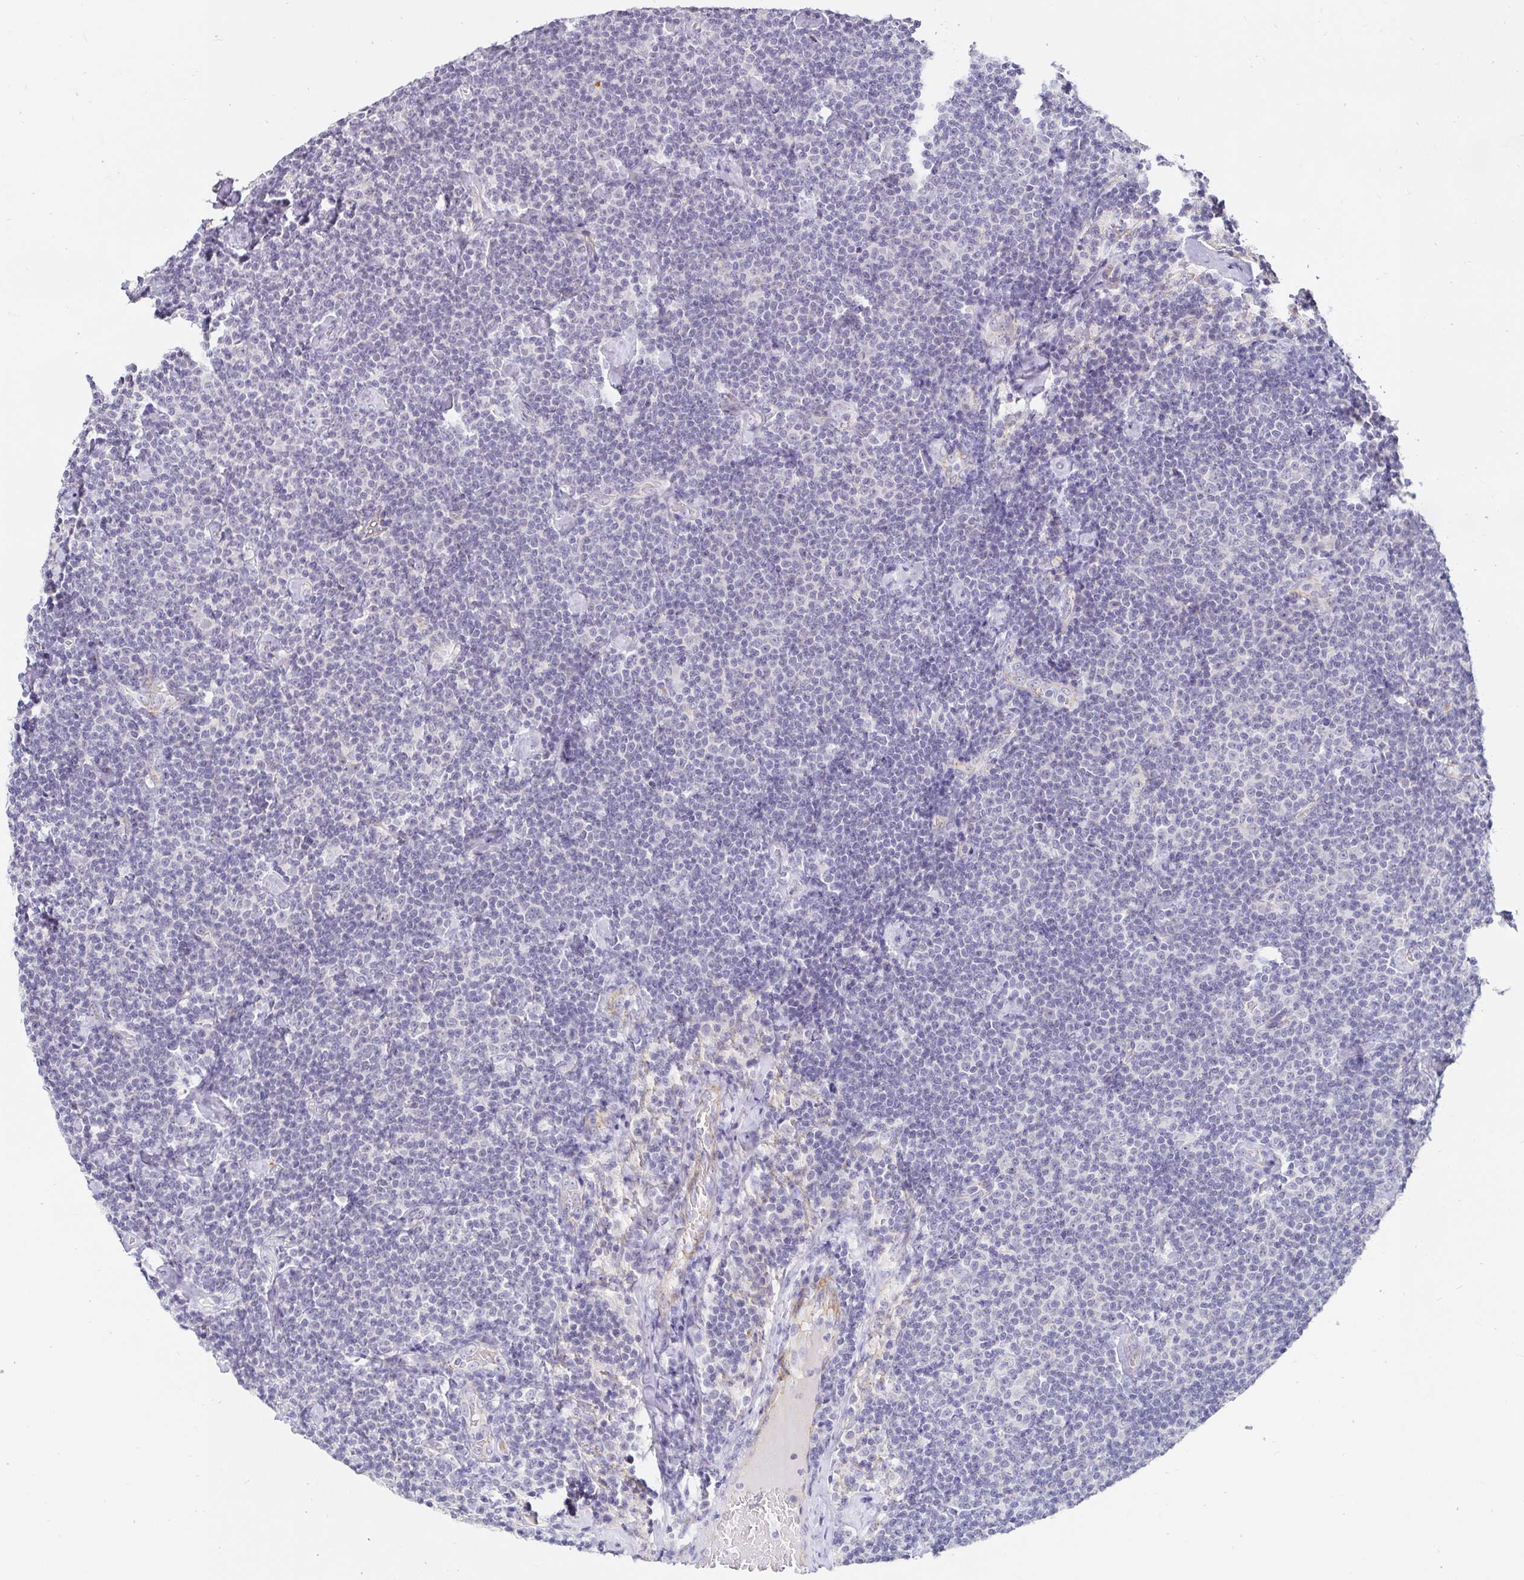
{"staining": {"intensity": "negative", "quantity": "none", "location": "none"}, "tissue": "lymphoma", "cell_type": "Tumor cells", "image_type": "cancer", "snomed": [{"axis": "morphology", "description": "Malignant lymphoma, non-Hodgkin's type, Low grade"}, {"axis": "topography", "description": "Lymph node"}], "caption": "Immunohistochemistry (IHC) micrograph of neoplastic tissue: low-grade malignant lymphoma, non-Hodgkin's type stained with DAB displays no significant protein expression in tumor cells.", "gene": "PDX1", "patient": {"sex": "male", "age": 81}}